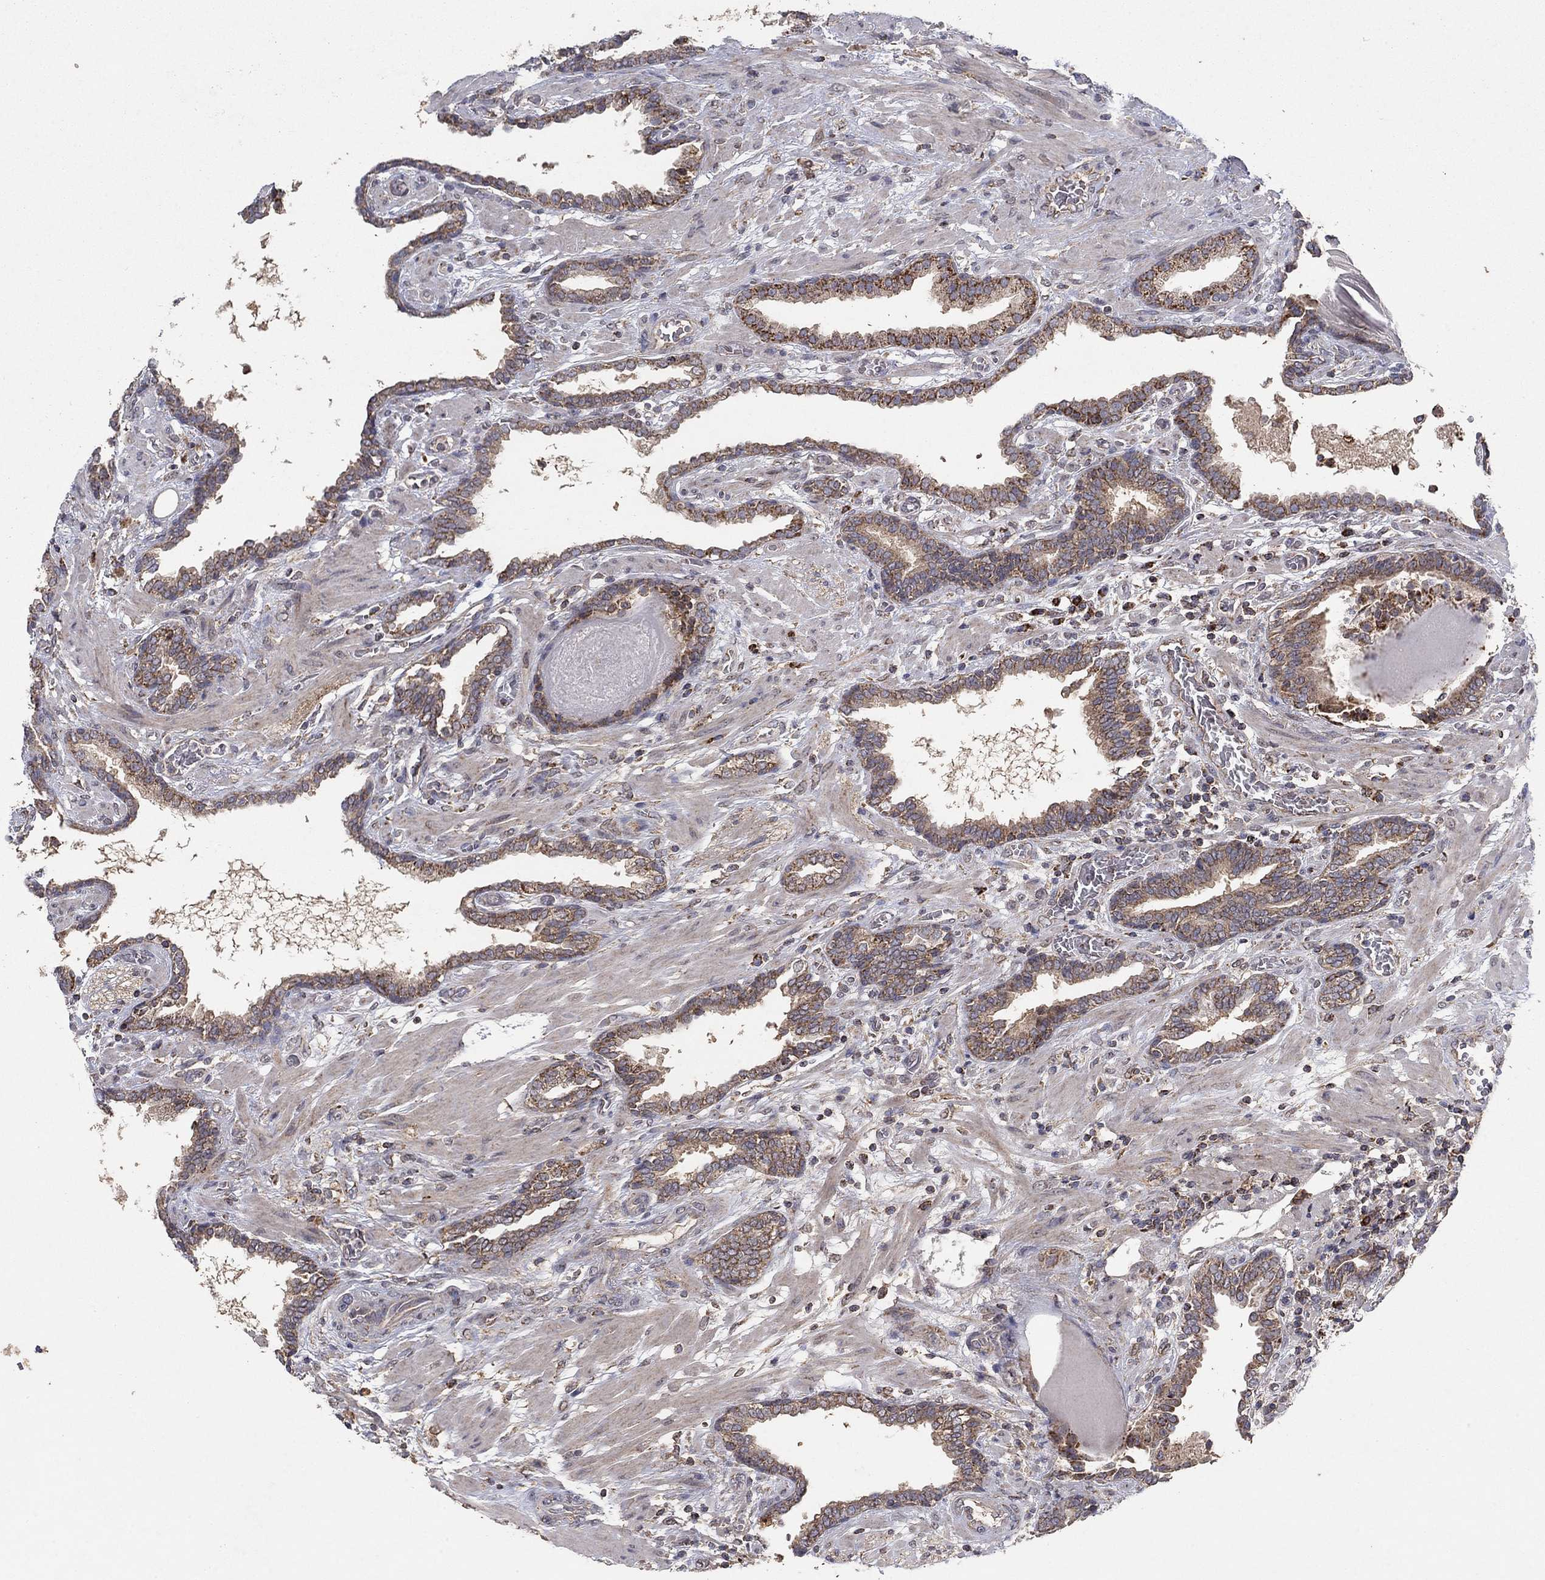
{"staining": {"intensity": "strong", "quantity": "25%-75%", "location": "cytoplasmic/membranous"}, "tissue": "prostate cancer", "cell_type": "Tumor cells", "image_type": "cancer", "snomed": [{"axis": "morphology", "description": "Adenocarcinoma, Low grade"}, {"axis": "topography", "description": "Prostate"}], "caption": "Protein expression analysis of human prostate low-grade adenocarcinoma reveals strong cytoplasmic/membranous staining in approximately 25%-75% of tumor cells. The protein of interest is shown in brown color, while the nuclei are stained blue.", "gene": "GPSM1", "patient": {"sex": "male", "age": 69}}